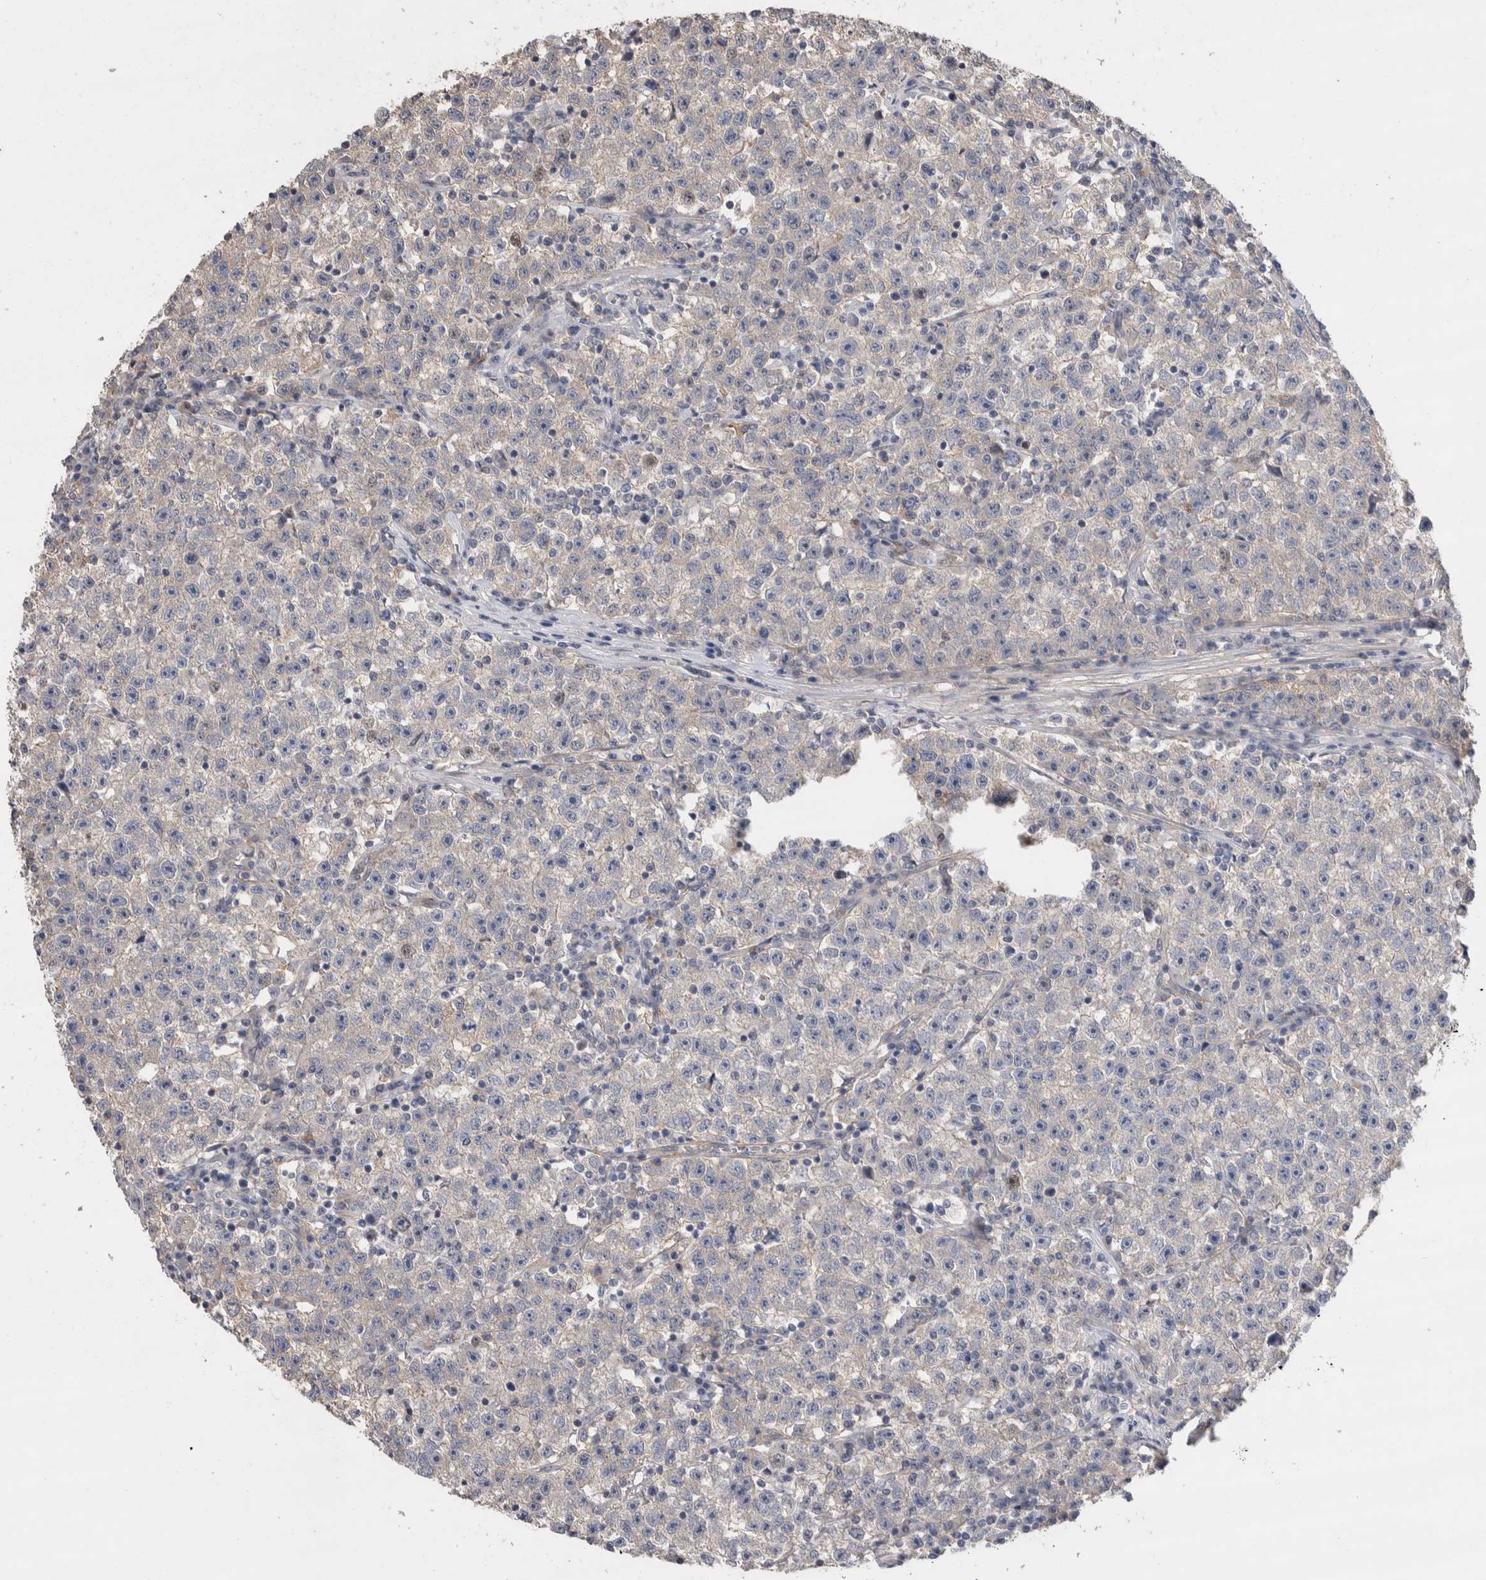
{"staining": {"intensity": "negative", "quantity": "none", "location": "none"}, "tissue": "testis cancer", "cell_type": "Tumor cells", "image_type": "cancer", "snomed": [{"axis": "morphology", "description": "Seminoma, NOS"}, {"axis": "topography", "description": "Testis"}], "caption": "The photomicrograph displays no significant staining in tumor cells of testis cancer (seminoma).", "gene": "GCNA", "patient": {"sex": "male", "age": 22}}